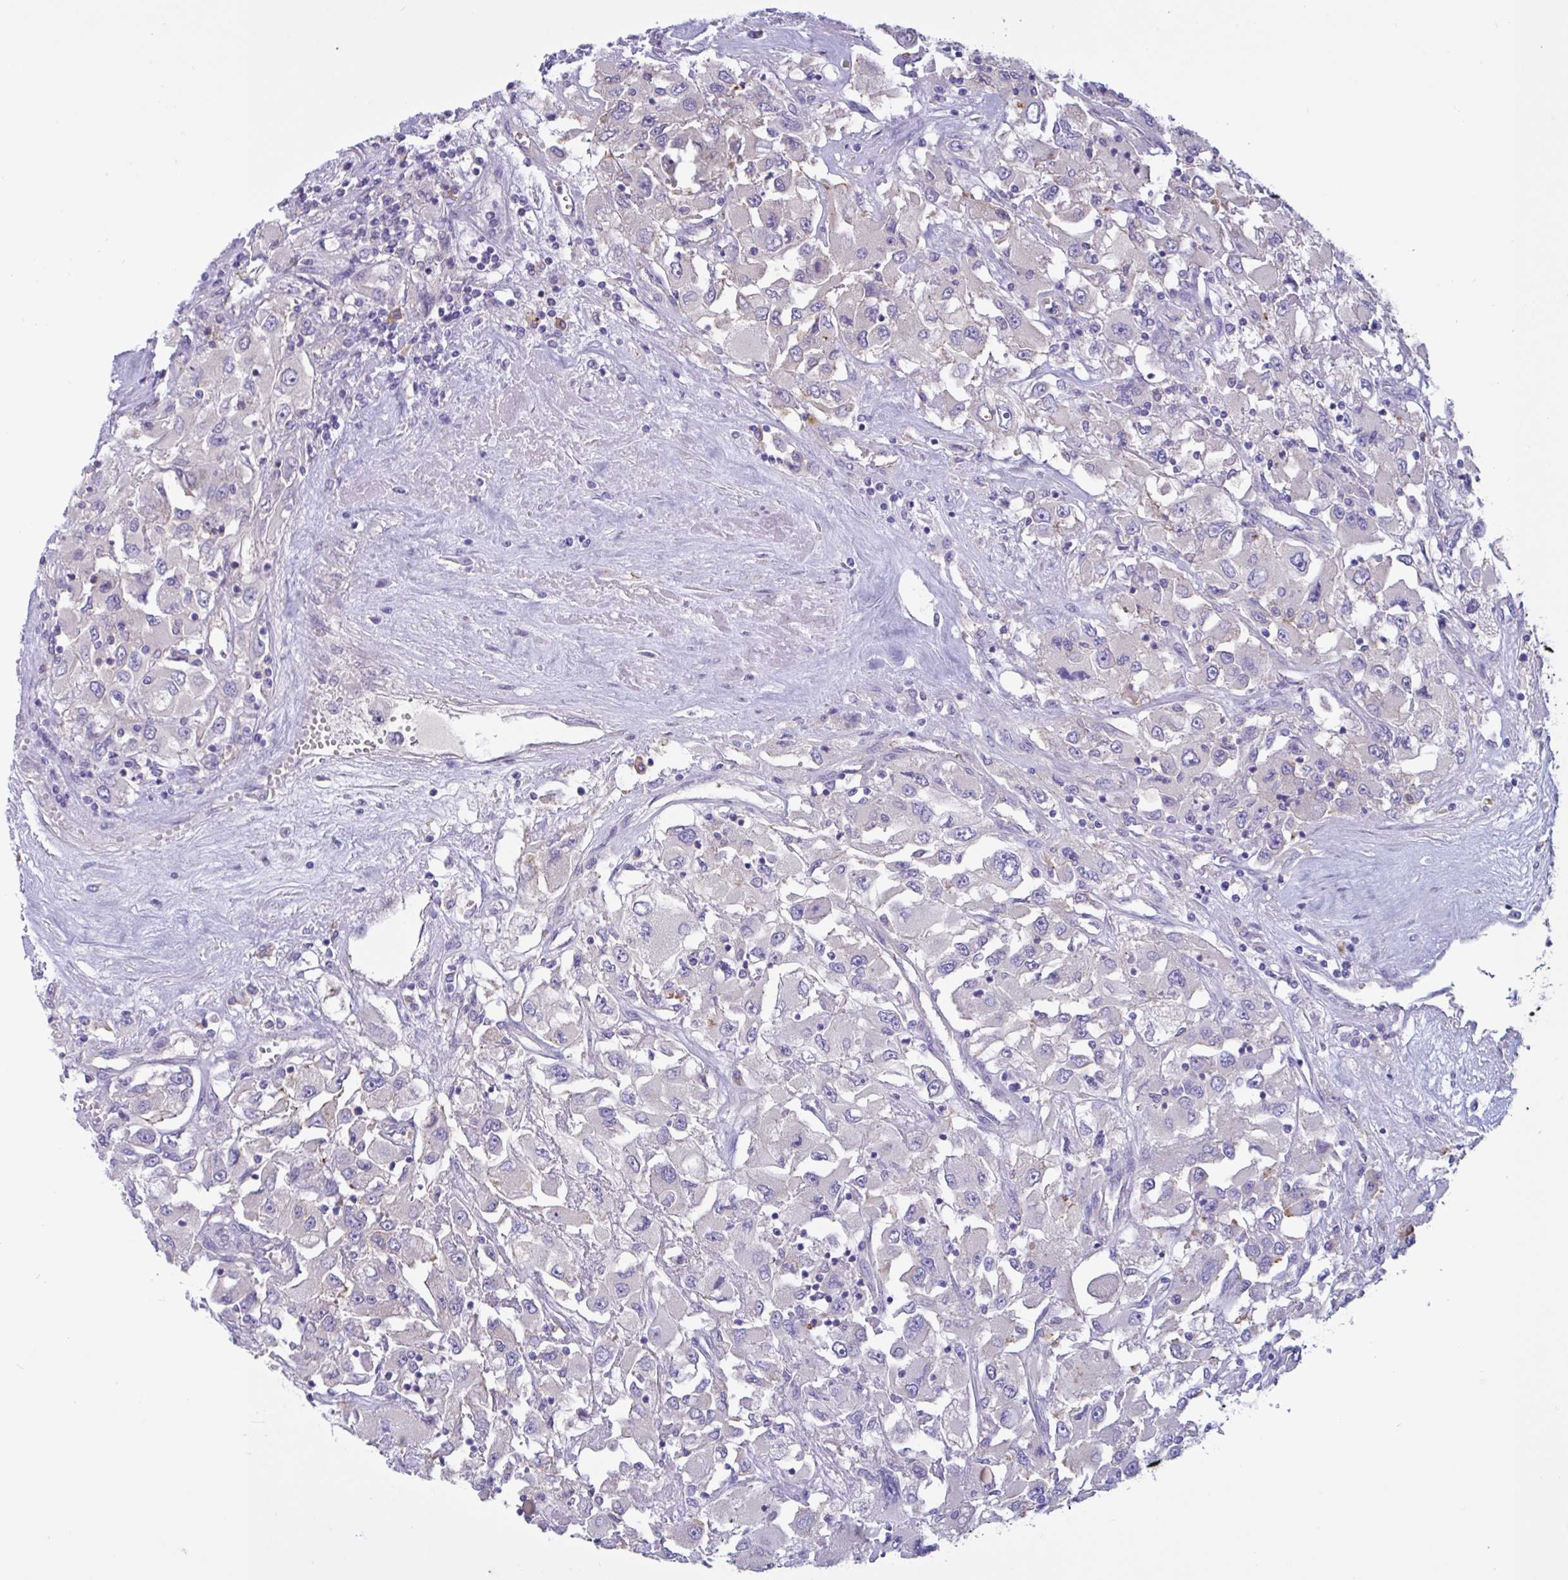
{"staining": {"intensity": "negative", "quantity": "none", "location": "none"}, "tissue": "renal cancer", "cell_type": "Tumor cells", "image_type": "cancer", "snomed": [{"axis": "morphology", "description": "Adenocarcinoma, NOS"}, {"axis": "topography", "description": "Kidney"}], "caption": "A high-resolution histopathology image shows immunohistochemistry staining of adenocarcinoma (renal), which displays no significant expression in tumor cells. (Brightfield microscopy of DAB (3,3'-diaminobenzidine) IHC at high magnification).", "gene": "SLC66A1", "patient": {"sex": "female", "age": 52}}